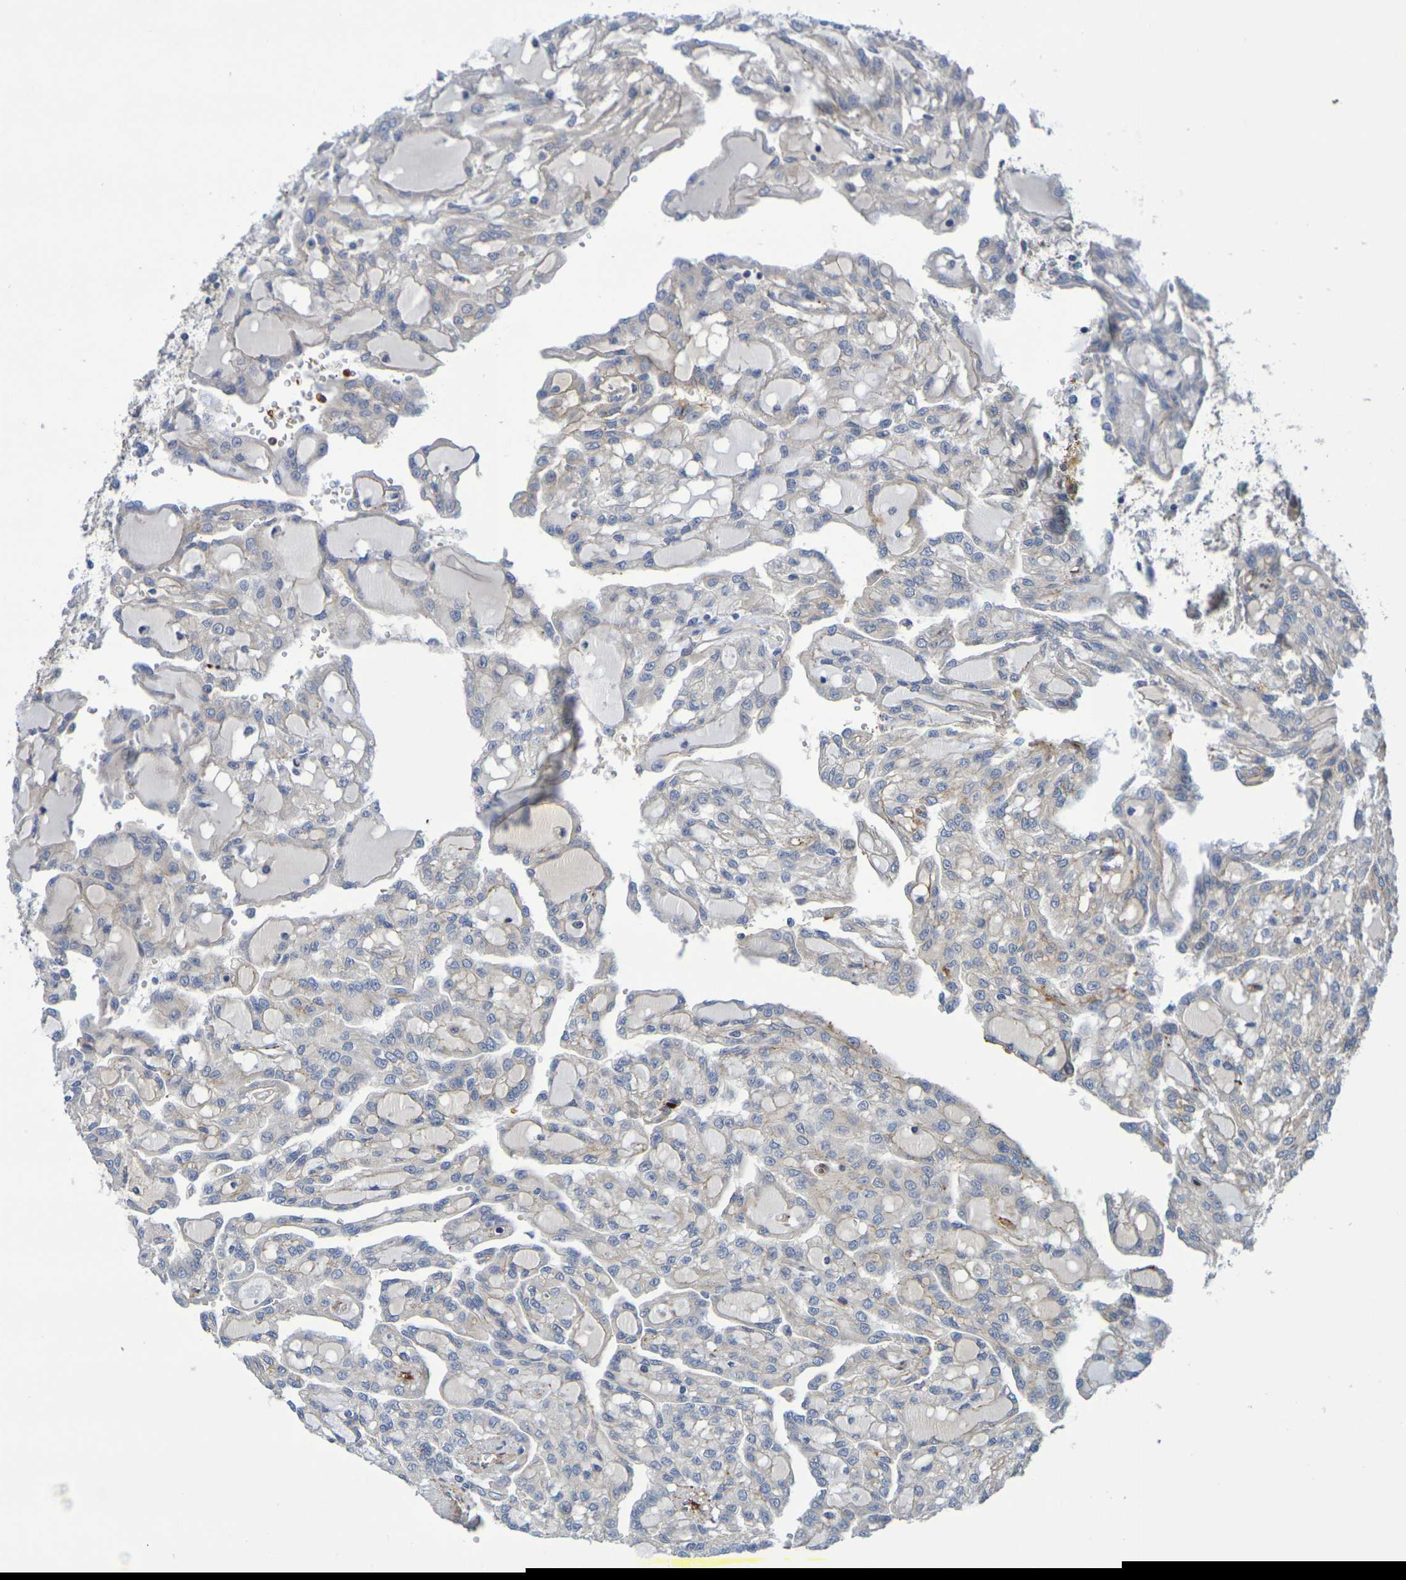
{"staining": {"intensity": "negative", "quantity": "none", "location": "none"}, "tissue": "renal cancer", "cell_type": "Tumor cells", "image_type": "cancer", "snomed": [{"axis": "morphology", "description": "Adenocarcinoma, NOS"}, {"axis": "topography", "description": "Kidney"}], "caption": "A micrograph of renal adenocarcinoma stained for a protein shows no brown staining in tumor cells.", "gene": "SDC4", "patient": {"sex": "male", "age": 63}}